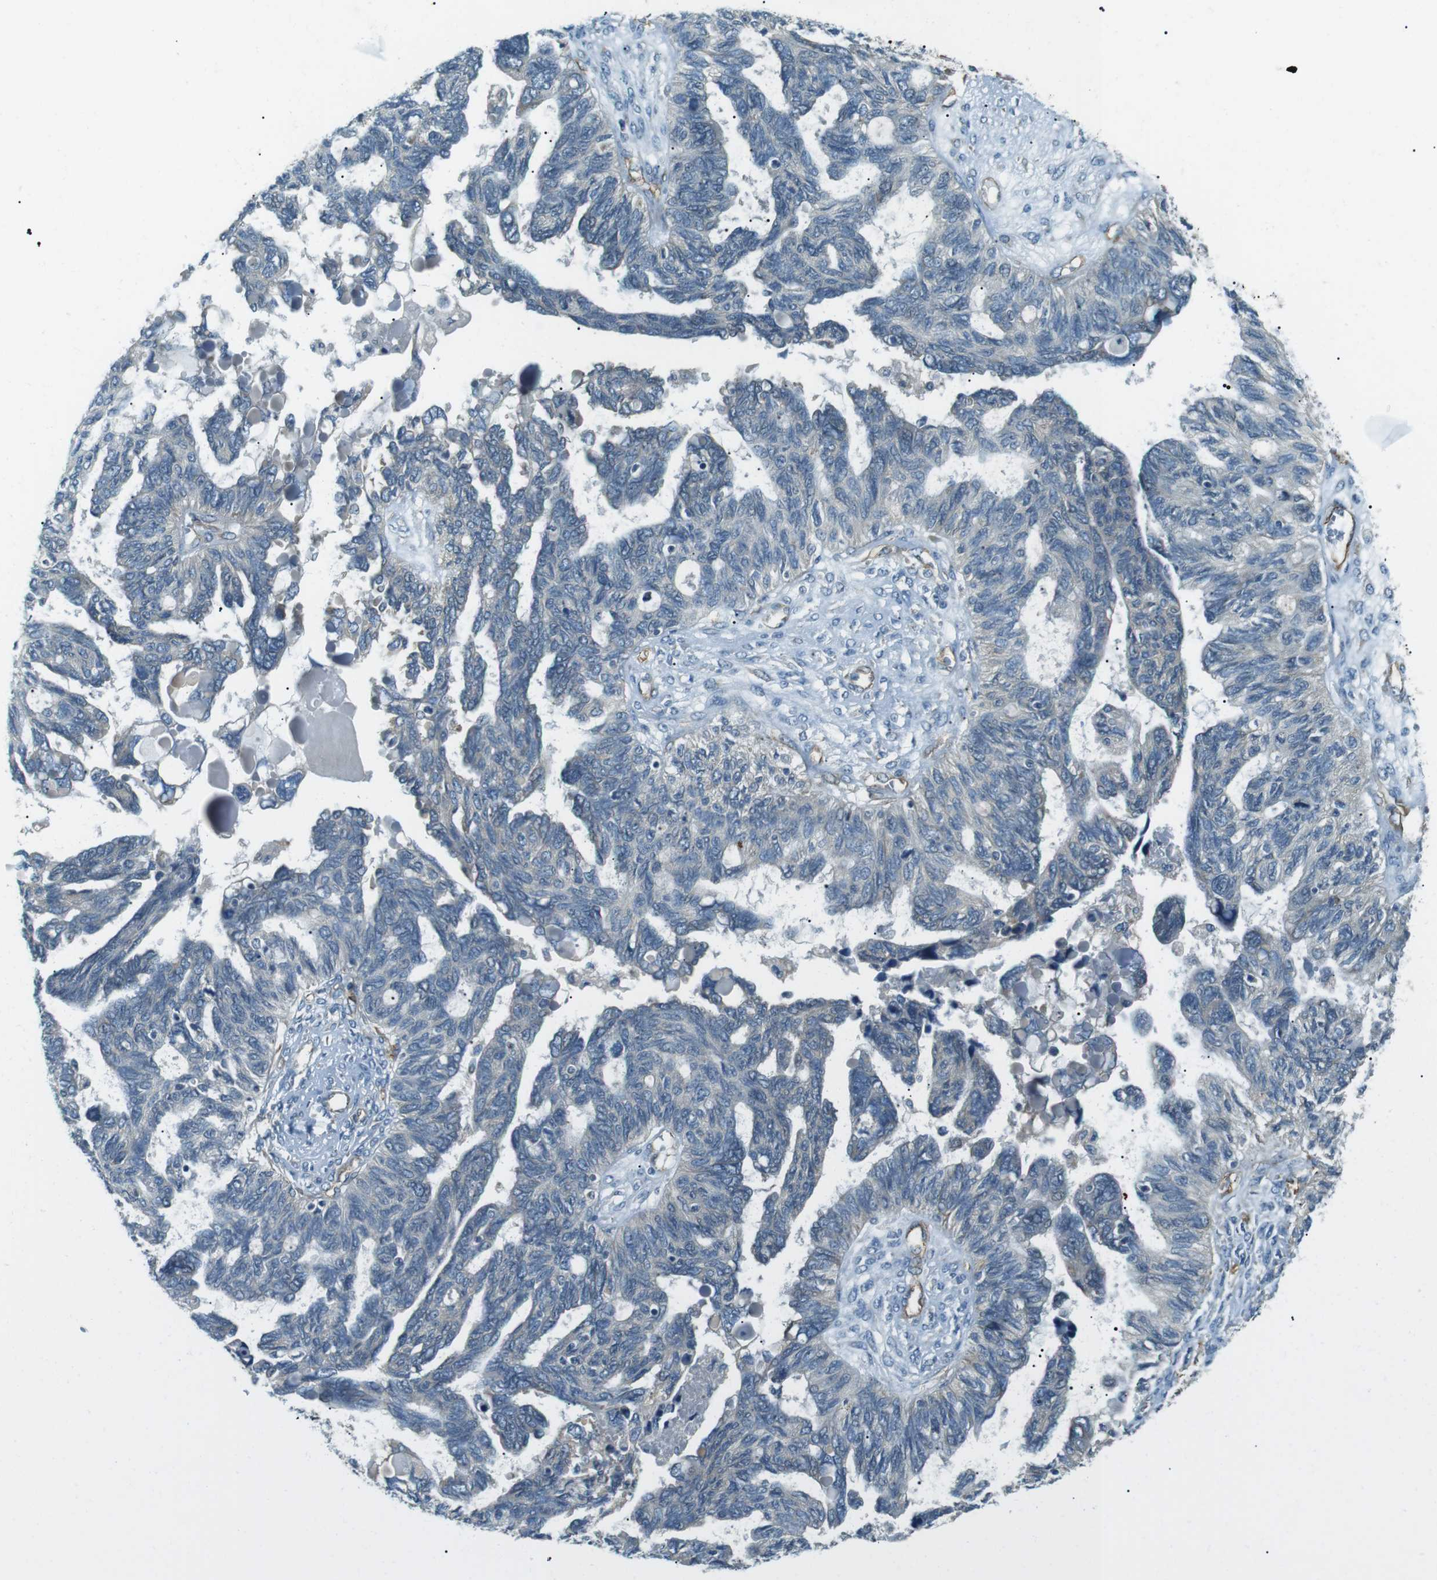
{"staining": {"intensity": "negative", "quantity": "none", "location": "none"}, "tissue": "ovarian cancer", "cell_type": "Tumor cells", "image_type": "cancer", "snomed": [{"axis": "morphology", "description": "Cystadenocarcinoma, serous, NOS"}, {"axis": "topography", "description": "Ovary"}], "caption": "High magnification brightfield microscopy of serous cystadenocarcinoma (ovarian) stained with DAB (3,3'-diaminobenzidine) (brown) and counterstained with hematoxylin (blue): tumor cells show no significant expression.", "gene": "ODR4", "patient": {"sex": "female", "age": 79}}